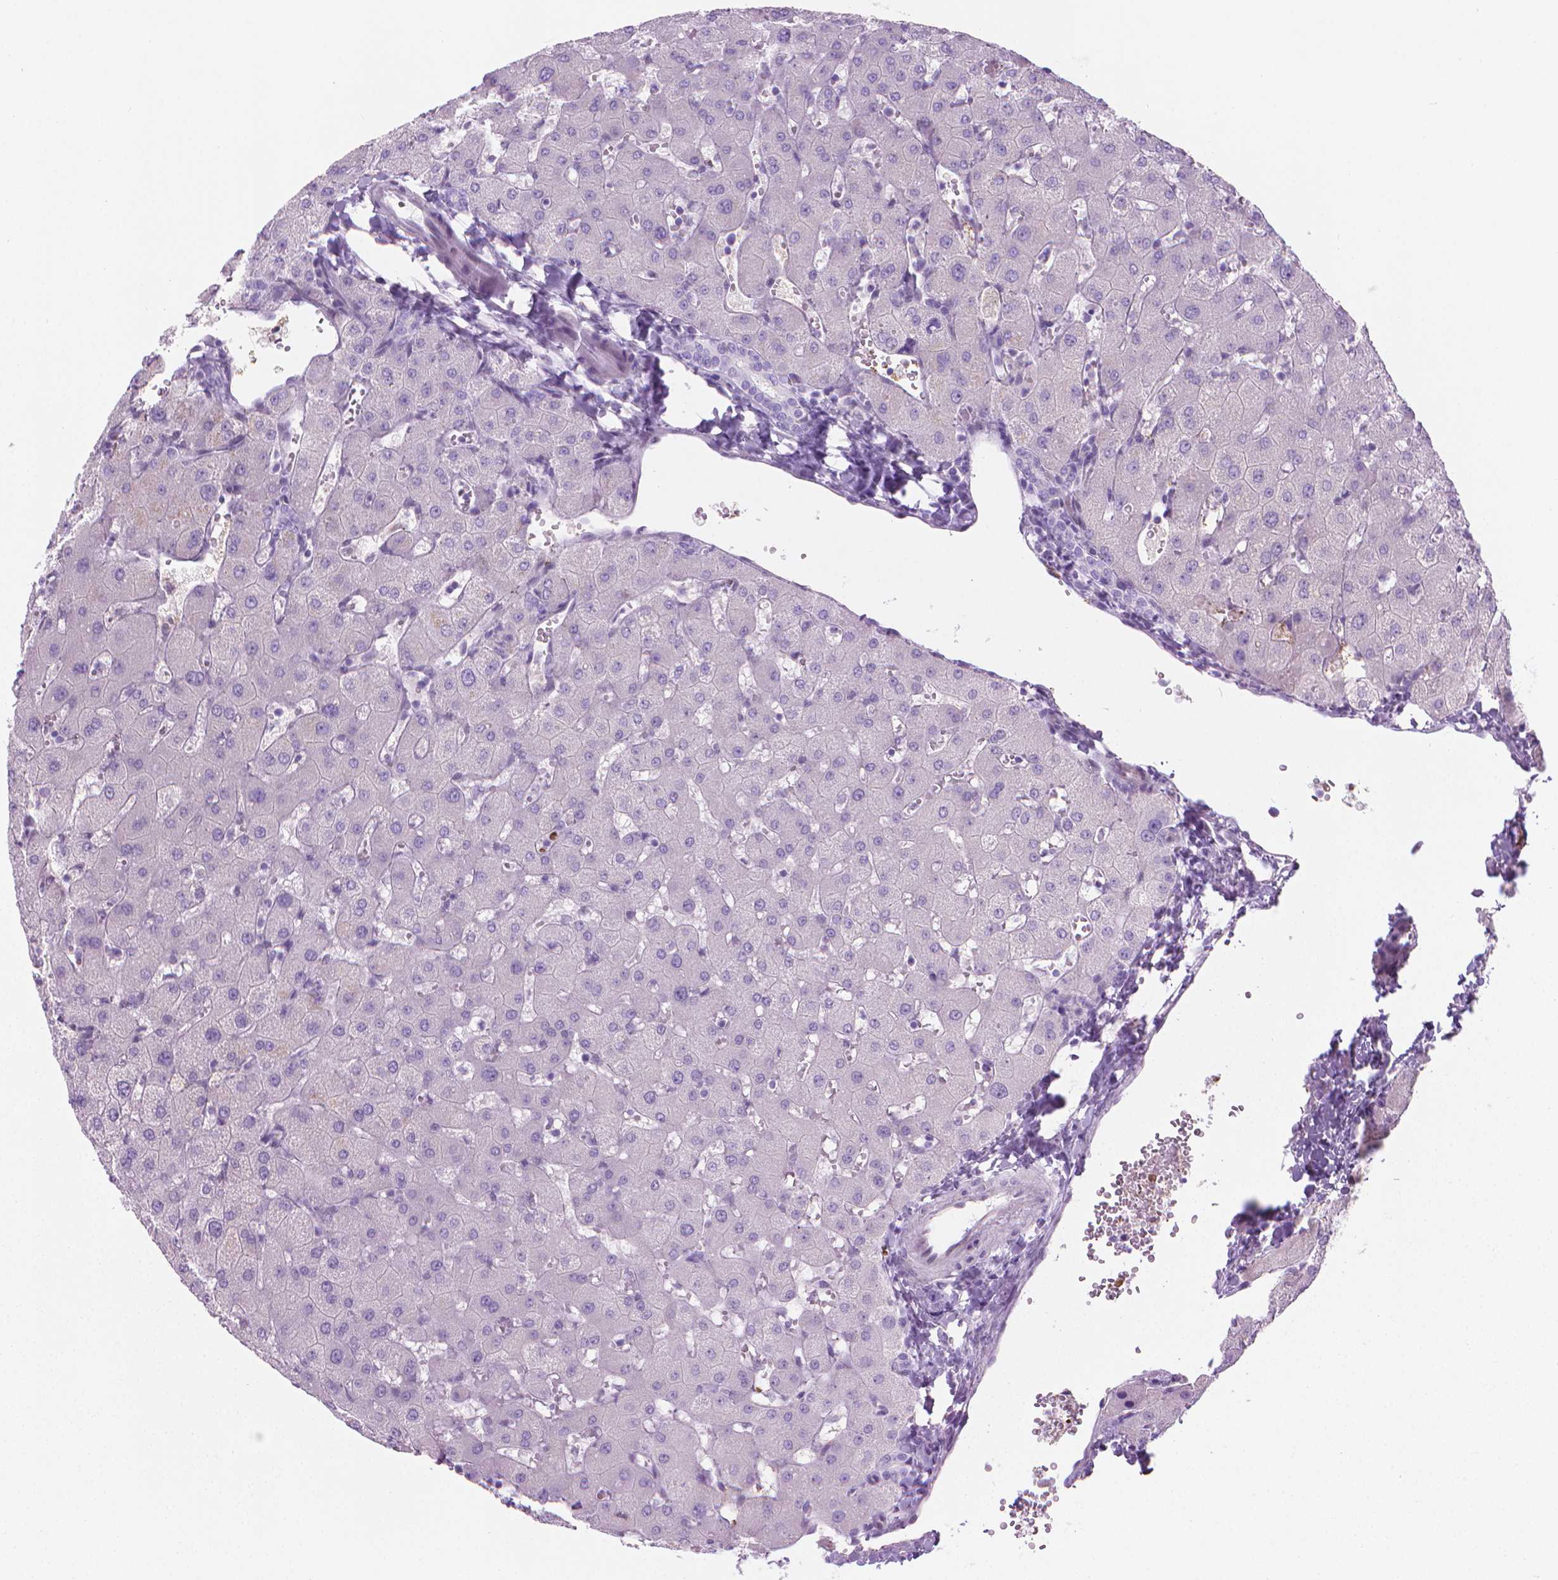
{"staining": {"intensity": "negative", "quantity": "none", "location": "none"}, "tissue": "liver", "cell_type": "Cholangiocytes", "image_type": "normal", "snomed": [{"axis": "morphology", "description": "Normal tissue, NOS"}, {"axis": "topography", "description": "Liver"}], "caption": "IHC of normal liver shows no positivity in cholangiocytes. The staining is performed using DAB (3,3'-diaminobenzidine) brown chromogen with nuclei counter-stained in using hematoxylin.", "gene": "CFAP52", "patient": {"sex": "female", "age": 63}}